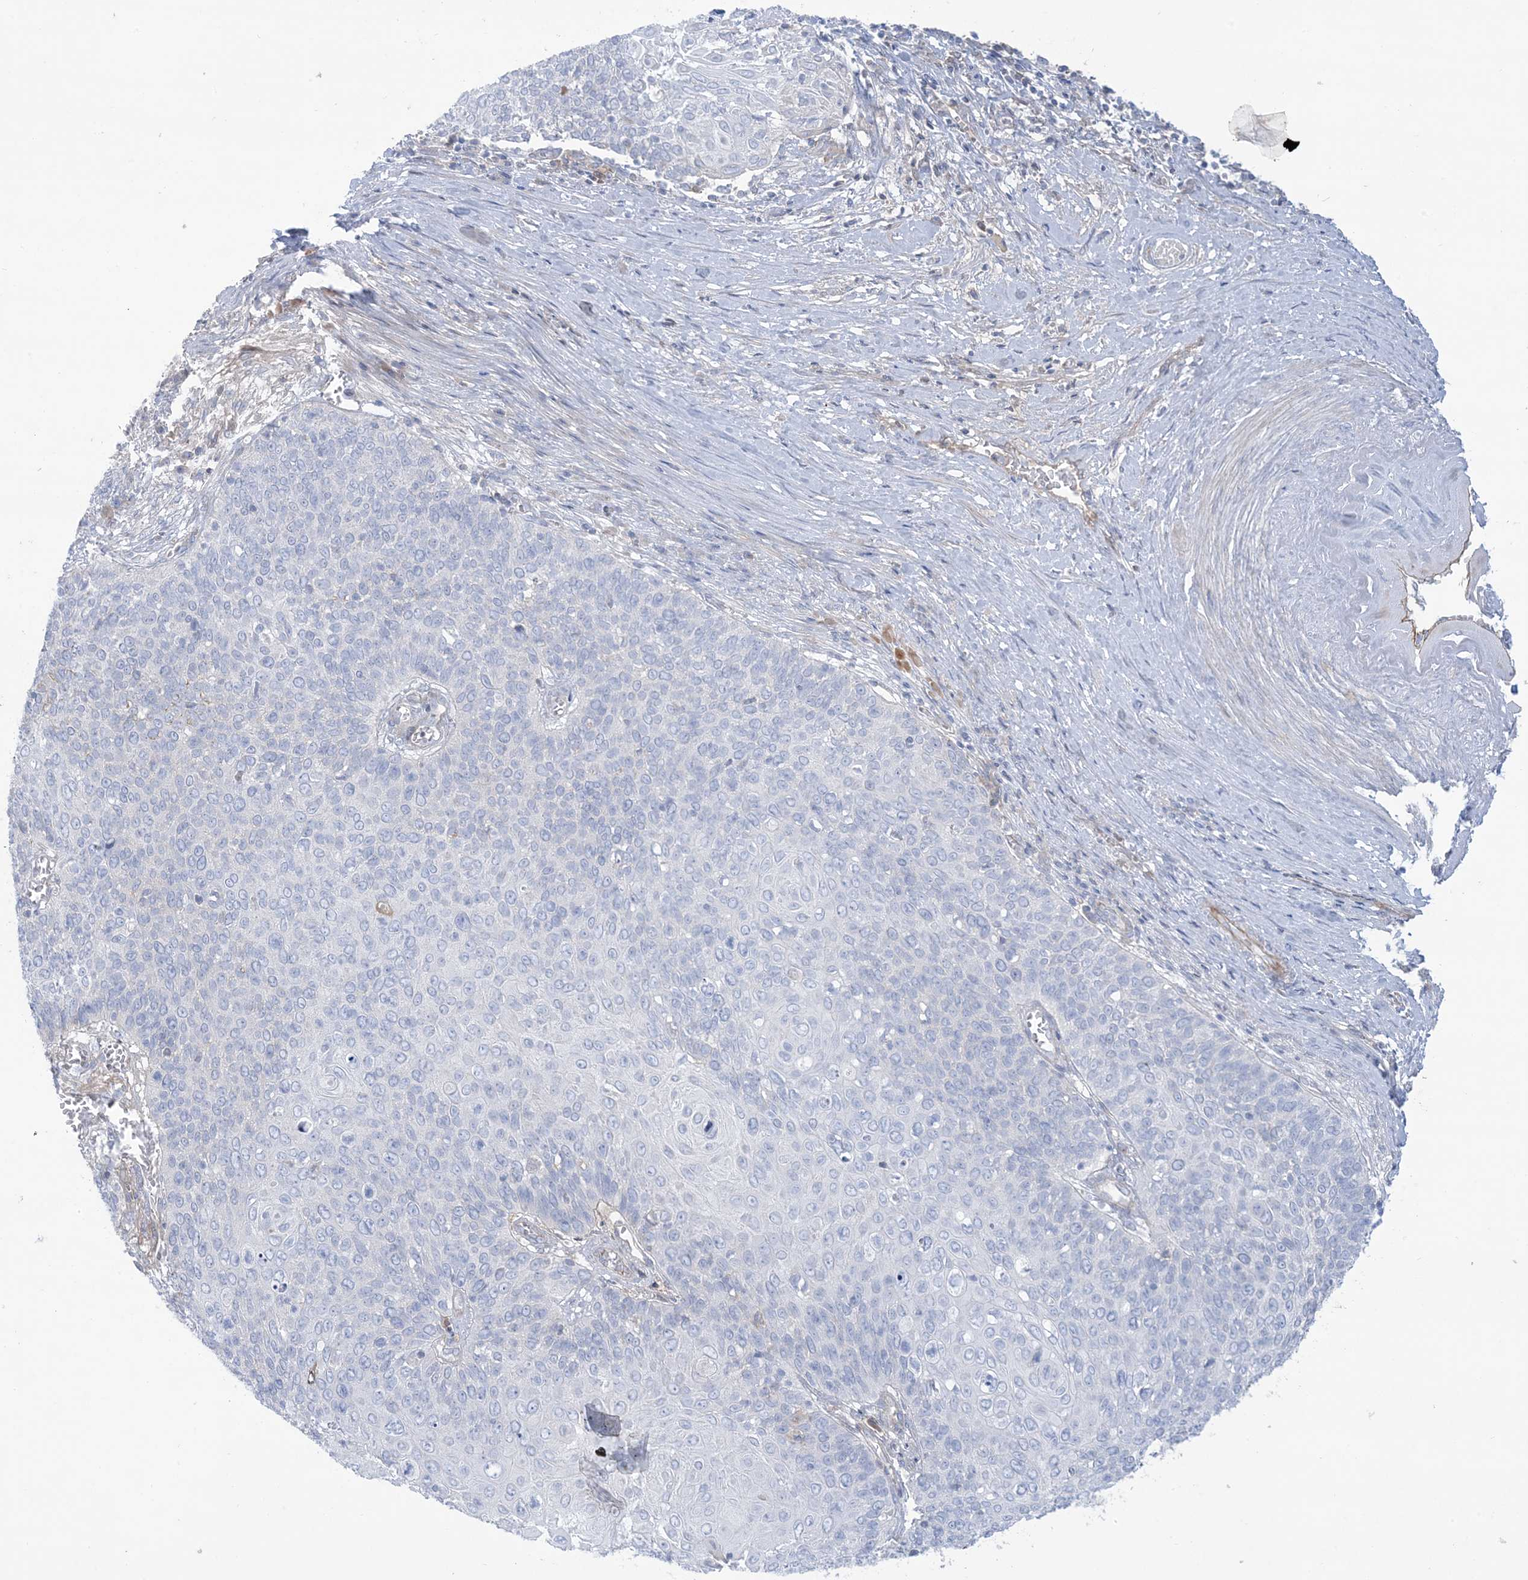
{"staining": {"intensity": "negative", "quantity": "none", "location": "none"}, "tissue": "cervical cancer", "cell_type": "Tumor cells", "image_type": "cancer", "snomed": [{"axis": "morphology", "description": "Squamous cell carcinoma, NOS"}, {"axis": "topography", "description": "Cervix"}], "caption": "IHC image of human cervical squamous cell carcinoma stained for a protein (brown), which reveals no staining in tumor cells. (DAB (3,3'-diaminobenzidine) immunohistochemistry, high magnification).", "gene": "ATP11C", "patient": {"sex": "female", "age": 39}}